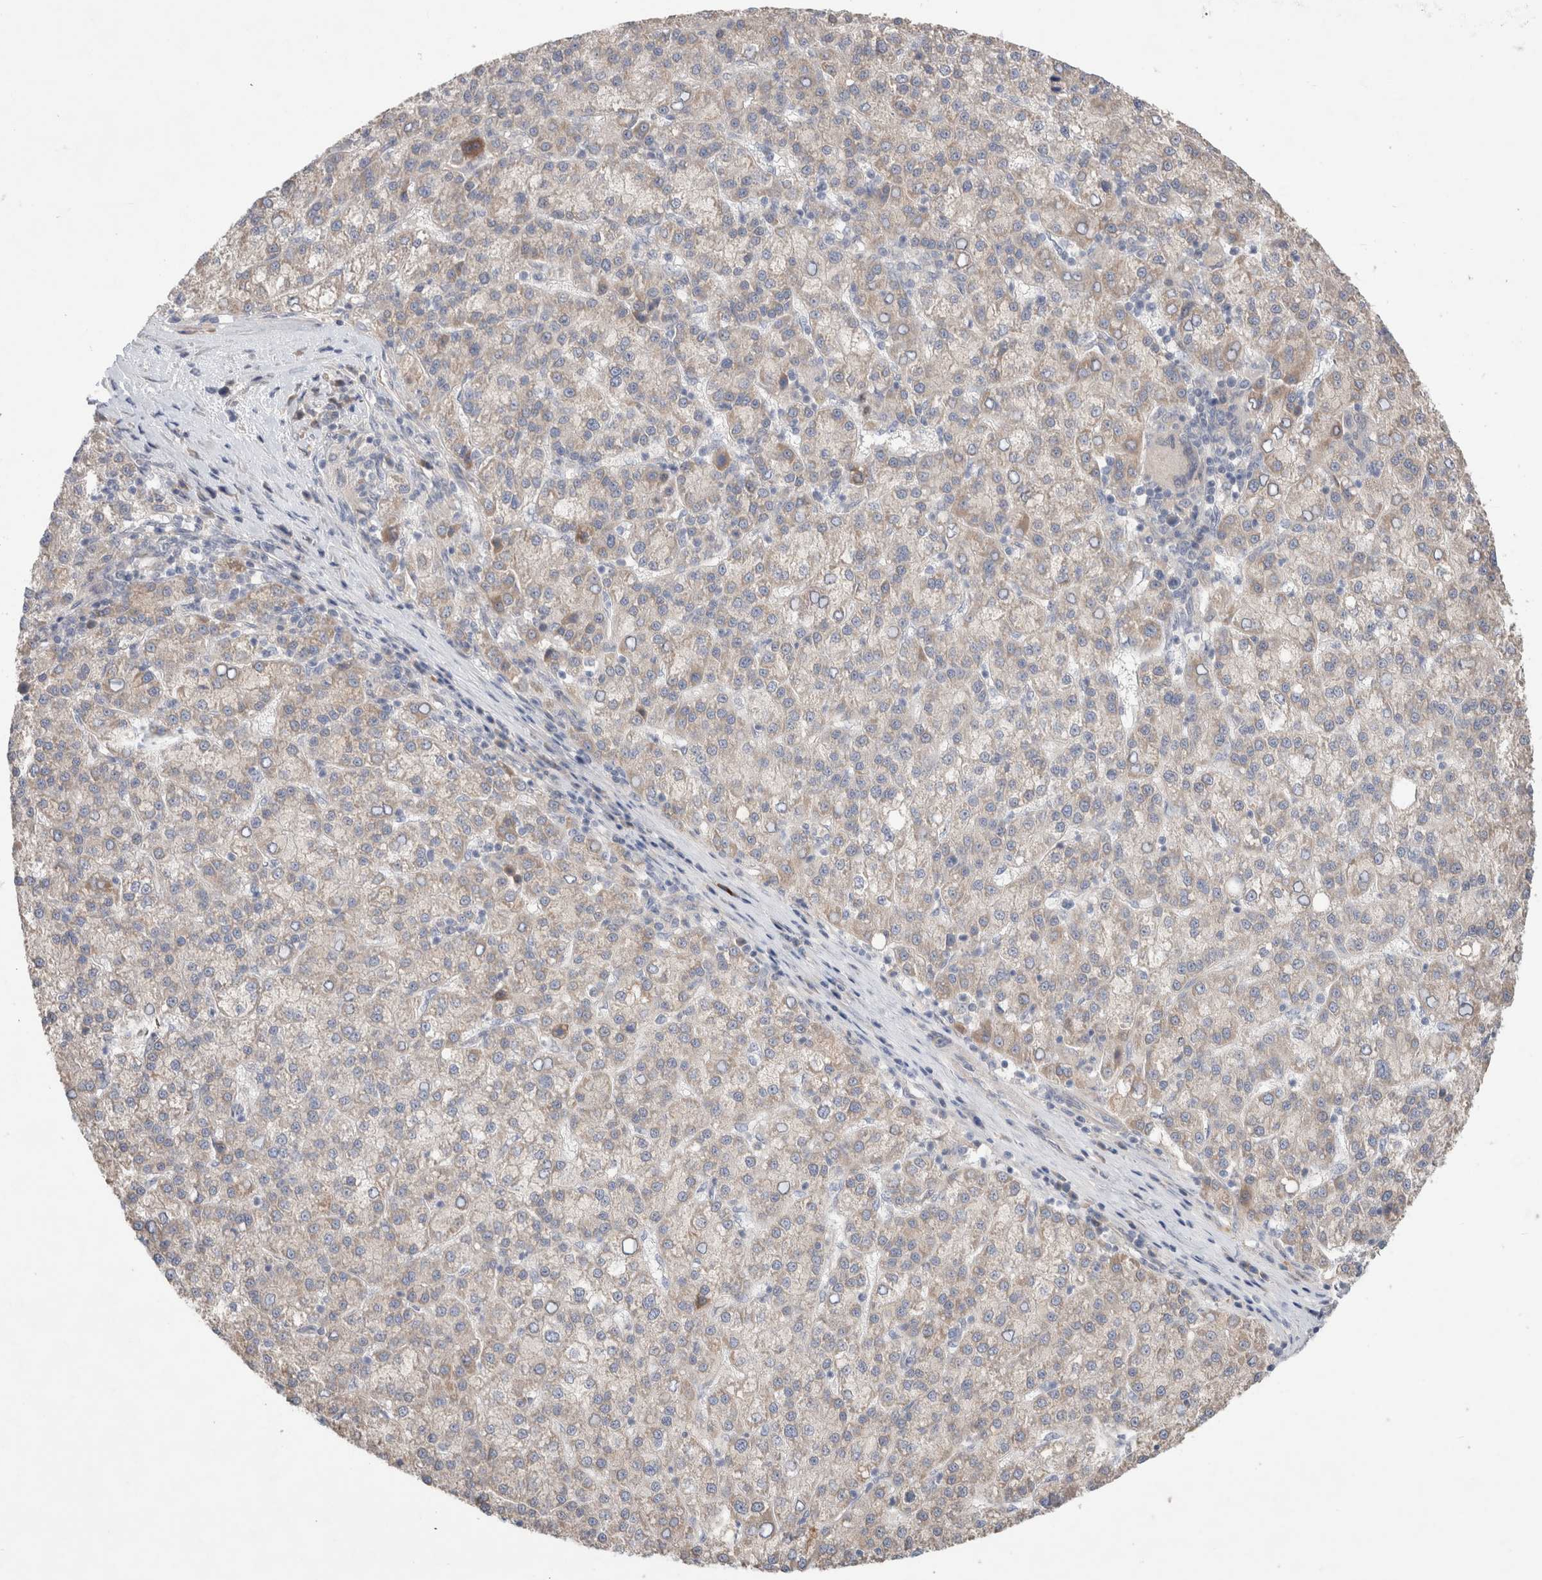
{"staining": {"intensity": "weak", "quantity": "<25%", "location": "cytoplasmic/membranous"}, "tissue": "liver cancer", "cell_type": "Tumor cells", "image_type": "cancer", "snomed": [{"axis": "morphology", "description": "Carcinoma, Hepatocellular, NOS"}, {"axis": "topography", "description": "Liver"}], "caption": "An IHC histopathology image of hepatocellular carcinoma (liver) is shown. There is no staining in tumor cells of hepatocellular carcinoma (liver).", "gene": "SYDE2", "patient": {"sex": "female", "age": 58}}